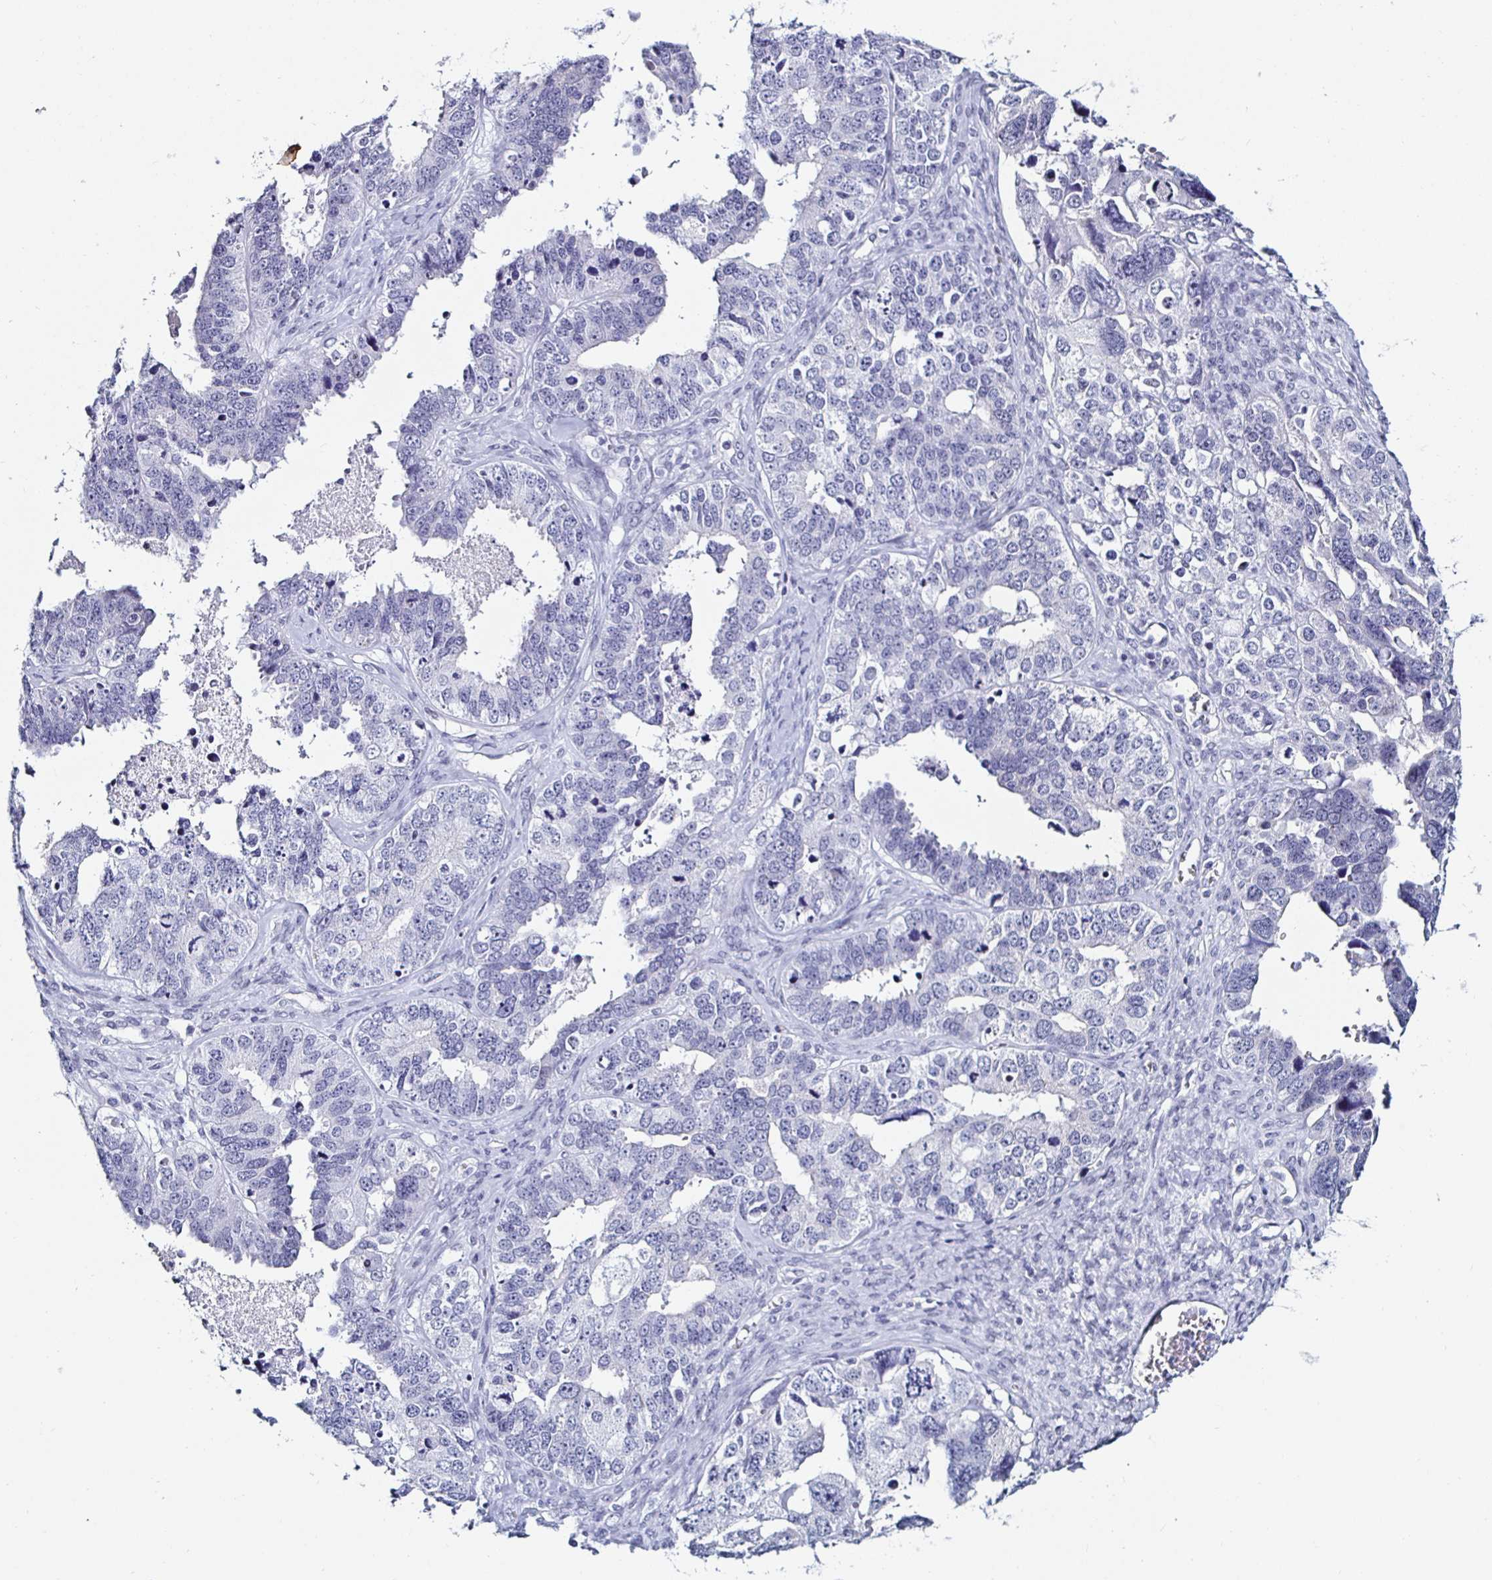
{"staining": {"intensity": "negative", "quantity": "none", "location": "none"}, "tissue": "ovarian cancer", "cell_type": "Tumor cells", "image_type": "cancer", "snomed": [{"axis": "morphology", "description": "Cystadenocarcinoma, serous, NOS"}, {"axis": "topography", "description": "Ovary"}], "caption": "High power microscopy micrograph of an immunohistochemistry (IHC) micrograph of ovarian cancer (serous cystadenocarcinoma), revealing no significant expression in tumor cells.", "gene": "KRT4", "patient": {"sex": "female", "age": 76}}